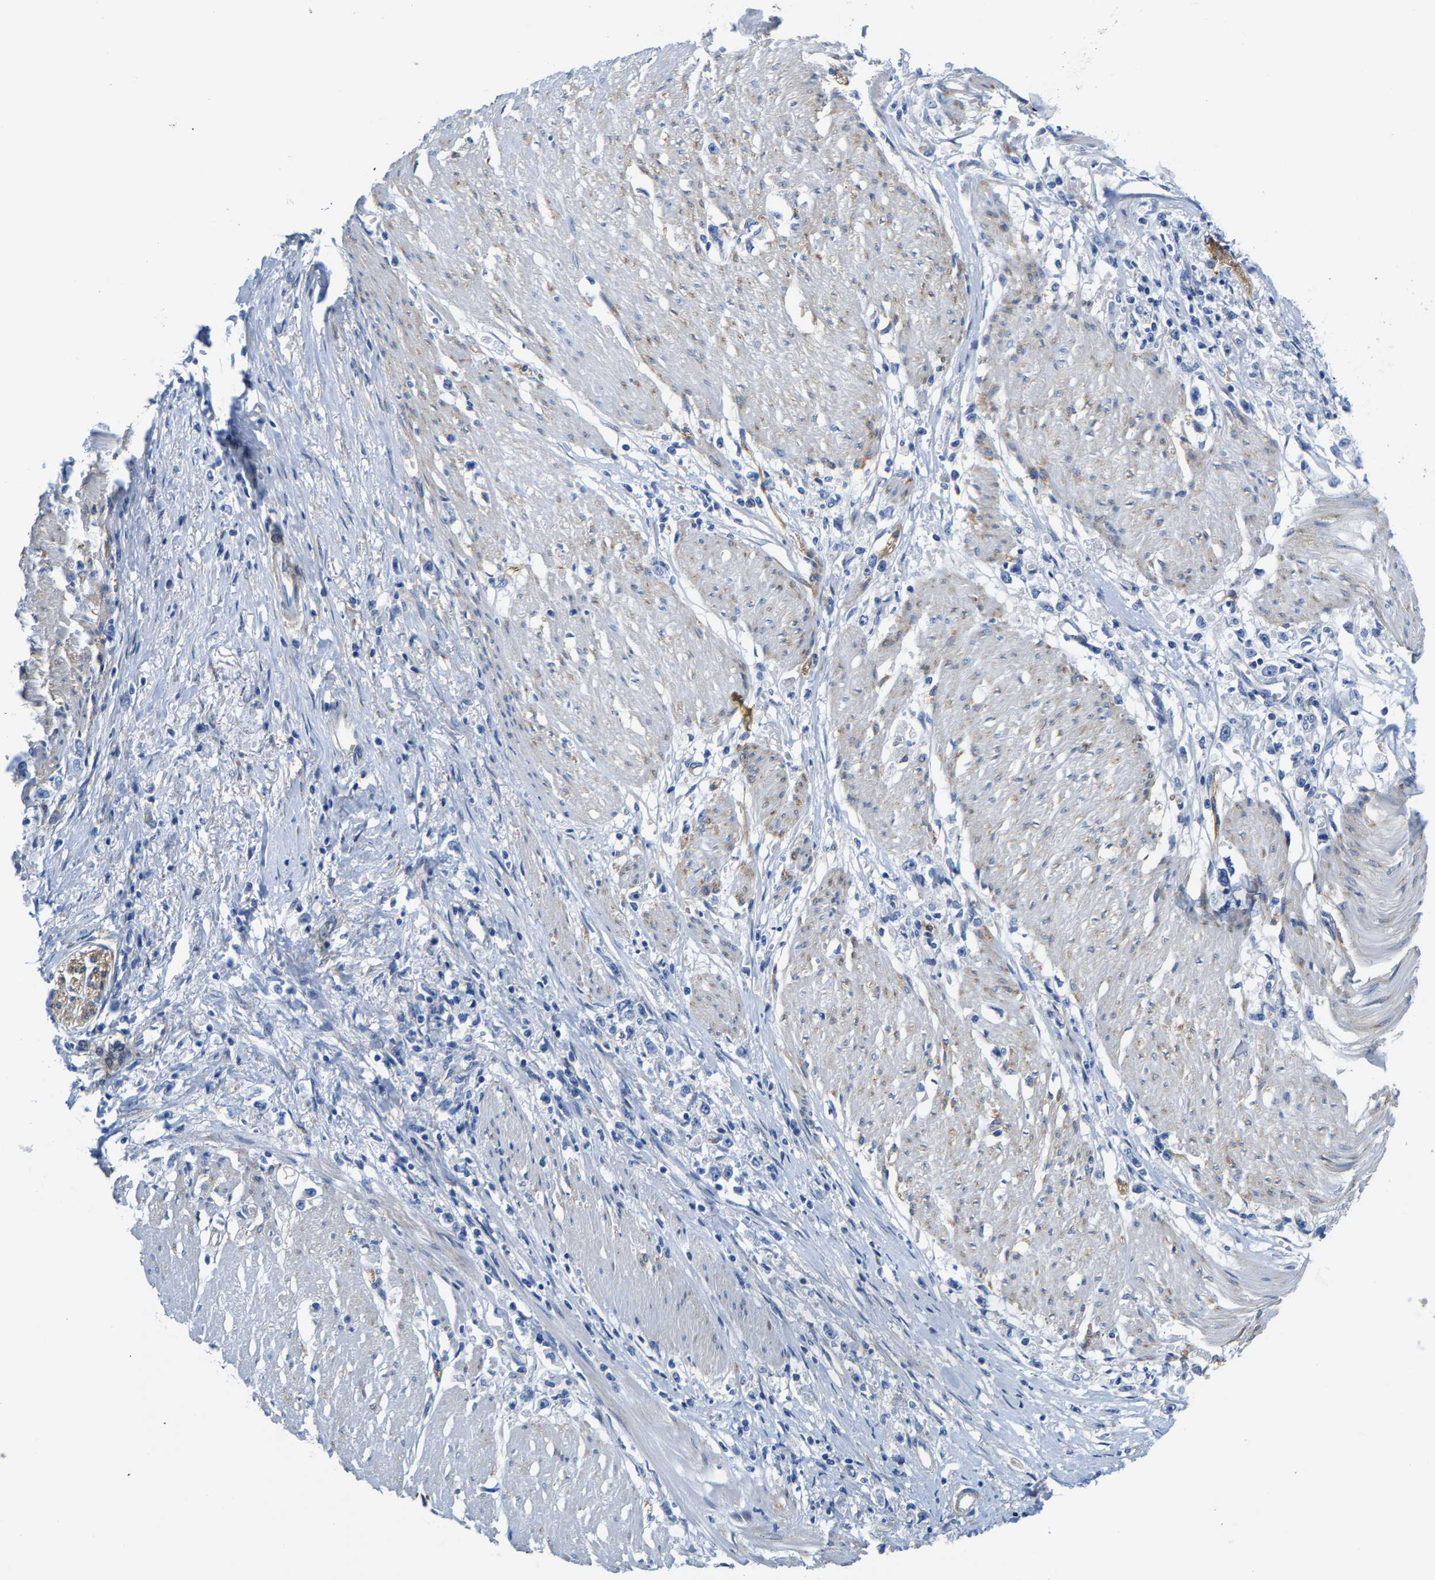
{"staining": {"intensity": "negative", "quantity": "none", "location": "none"}, "tissue": "stomach cancer", "cell_type": "Tumor cells", "image_type": "cancer", "snomed": [{"axis": "morphology", "description": "Adenocarcinoma, NOS"}, {"axis": "topography", "description": "Stomach"}], "caption": "DAB immunohistochemical staining of human stomach cancer (adenocarcinoma) demonstrates no significant positivity in tumor cells.", "gene": "DSCAM", "patient": {"sex": "female", "age": 59}}